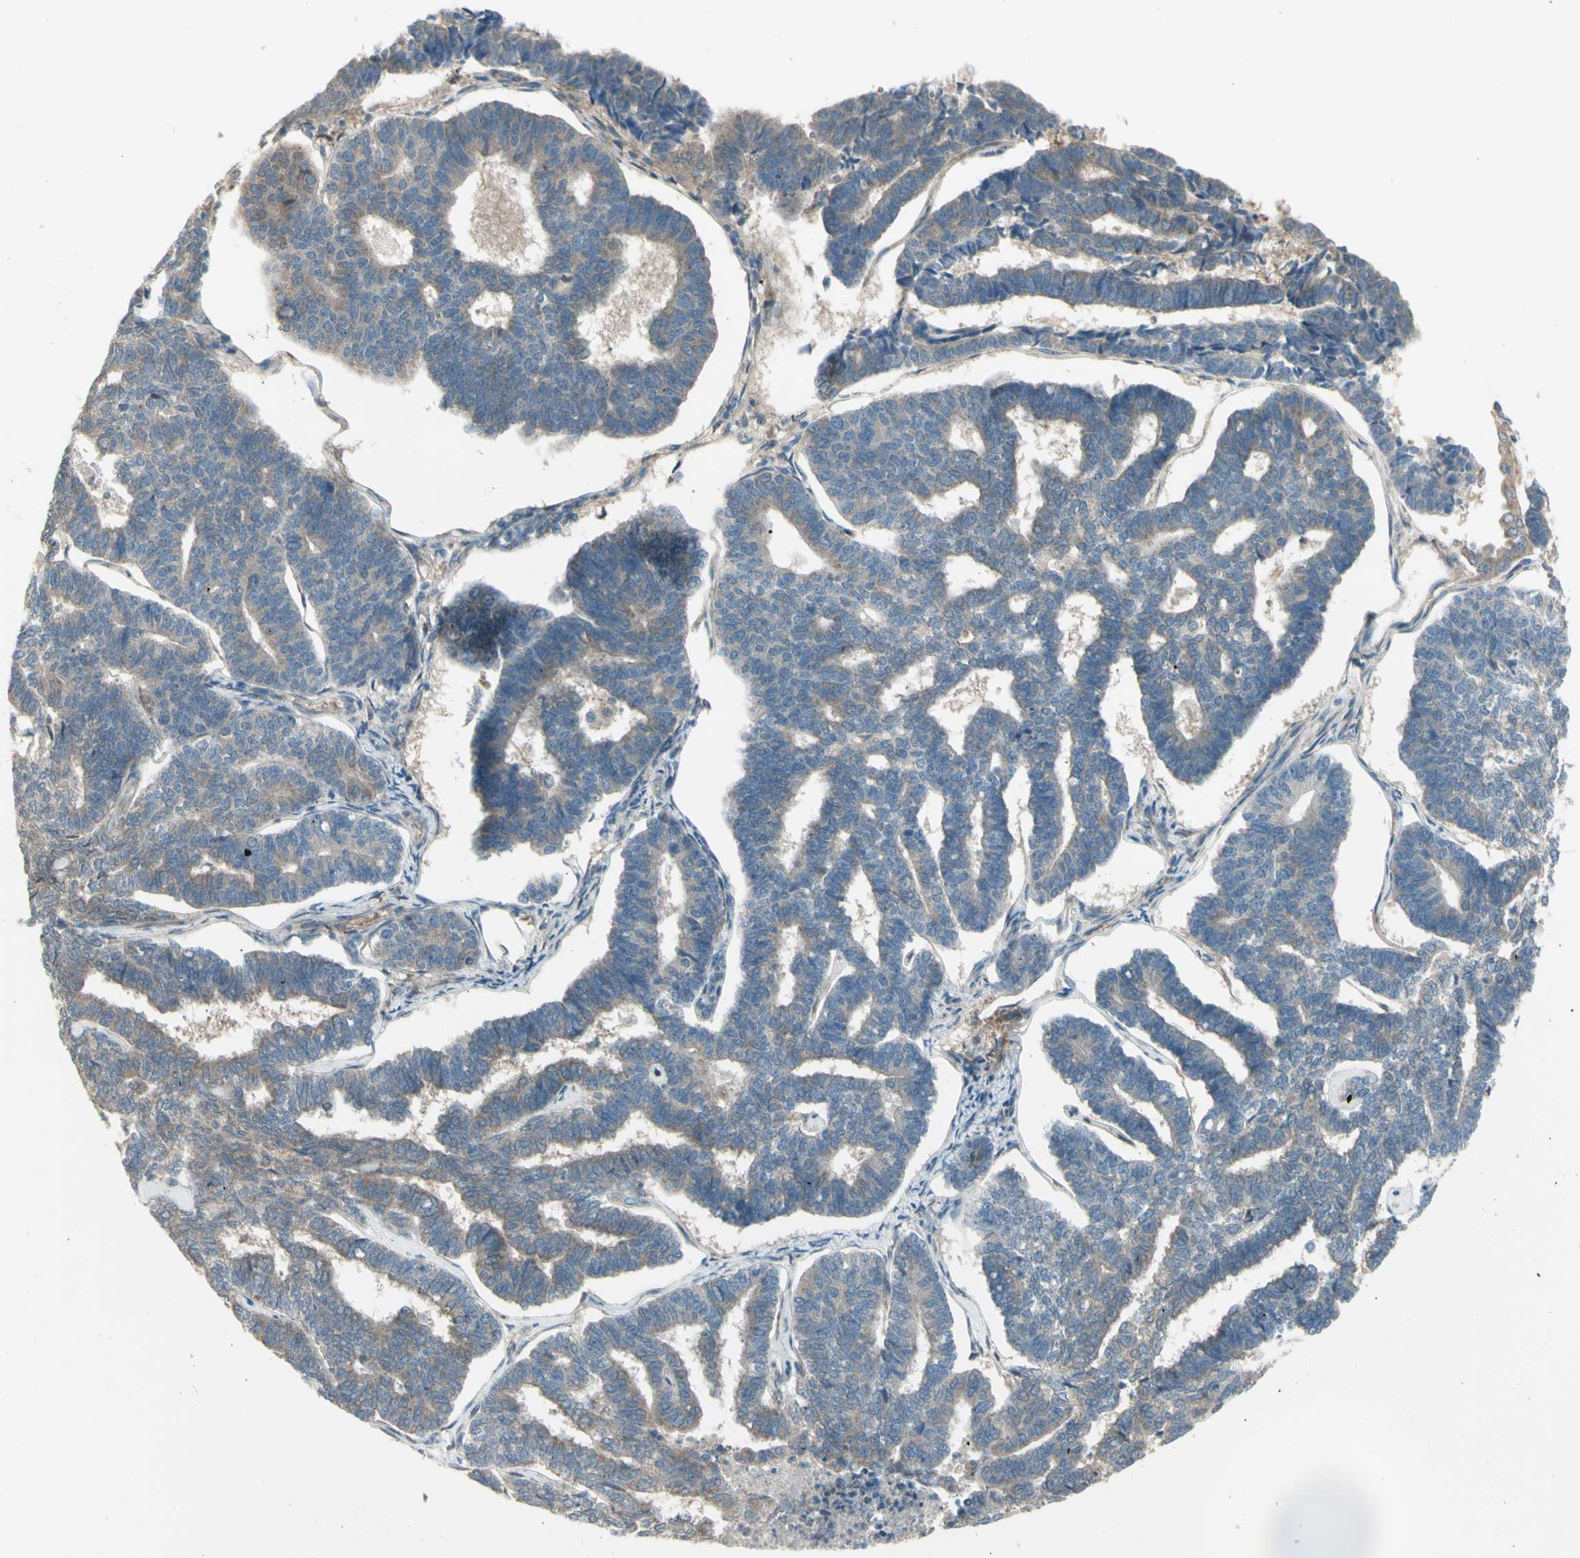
{"staining": {"intensity": "negative", "quantity": "none", "location": "none"}, "tissue": "endometrial cancer", "cell_type": "Tumor cells", "image_type": "cancer", "snomed": [{"axis": "morphology", "description": "Adenocarcinoma, NOS"}, {"axis": "topography", "description": "Endometrium"}], "caption": "Protein analysis of endometrial adenocarcinoma displays no significant positivity in tumor cells.", "gene": "NAXD", "patient": {"sex": "female", "age": 70}}